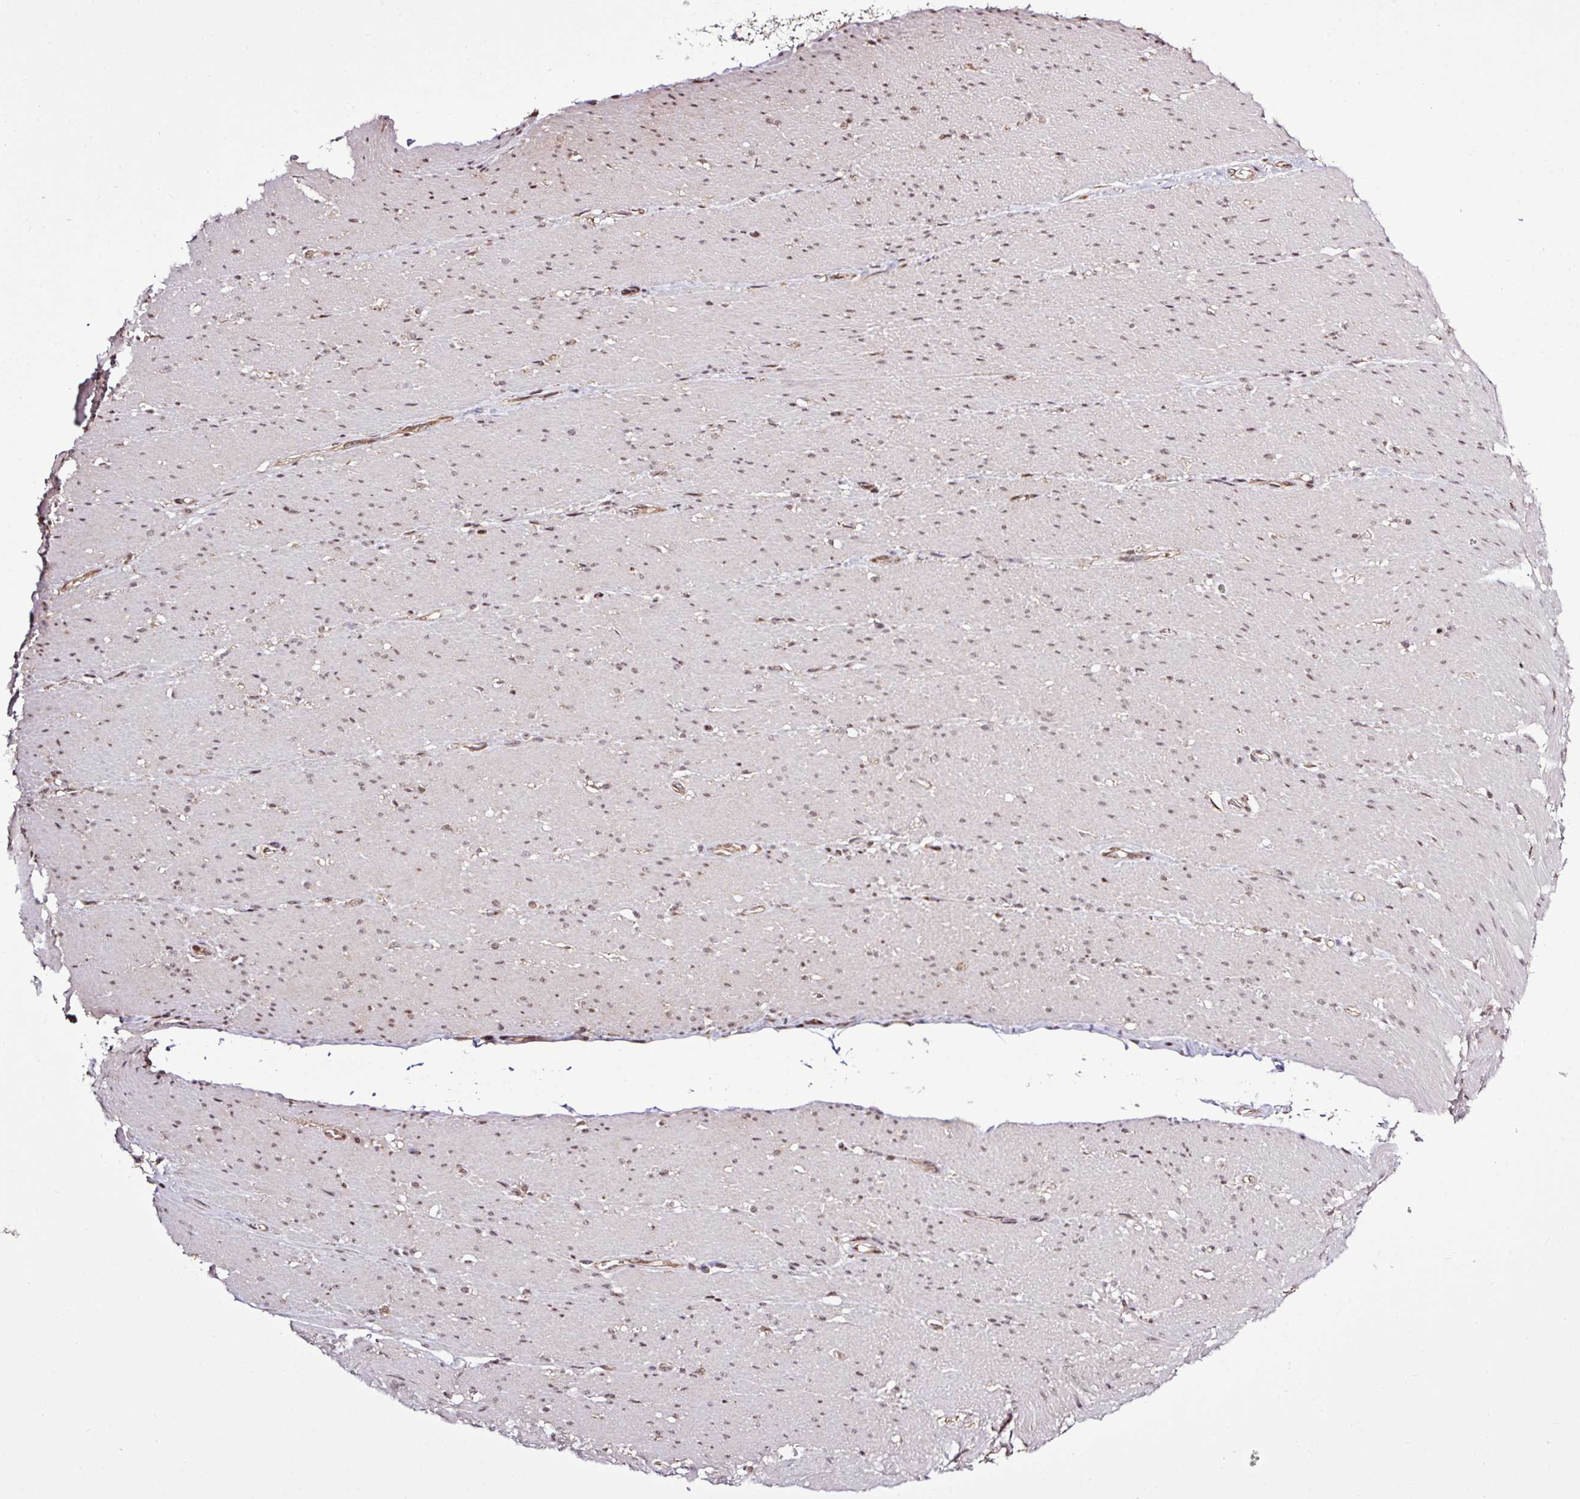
{"staining": {"intensity": "weak", "quantity": ">75%", "location": "nuclear"}, "tissue": "smooth muscle", "cell_type": "Smooth muscle cells", "image_type": "normal", "snomed": [{"axis": "morphology", "description": "Normal tissue, NOS"}, {"axis": "topography", "description": "Smooth muscle"}, {"axis": "topography", "description": "Rectum"}], "caption": "Smooth muscle was stained to show a protein in brown. There is low levels of weak nuclear expression in about >75% of smooth muscle cells.", "gene": "ITPKC", "patient": {"sex": "male", "age": 53}}